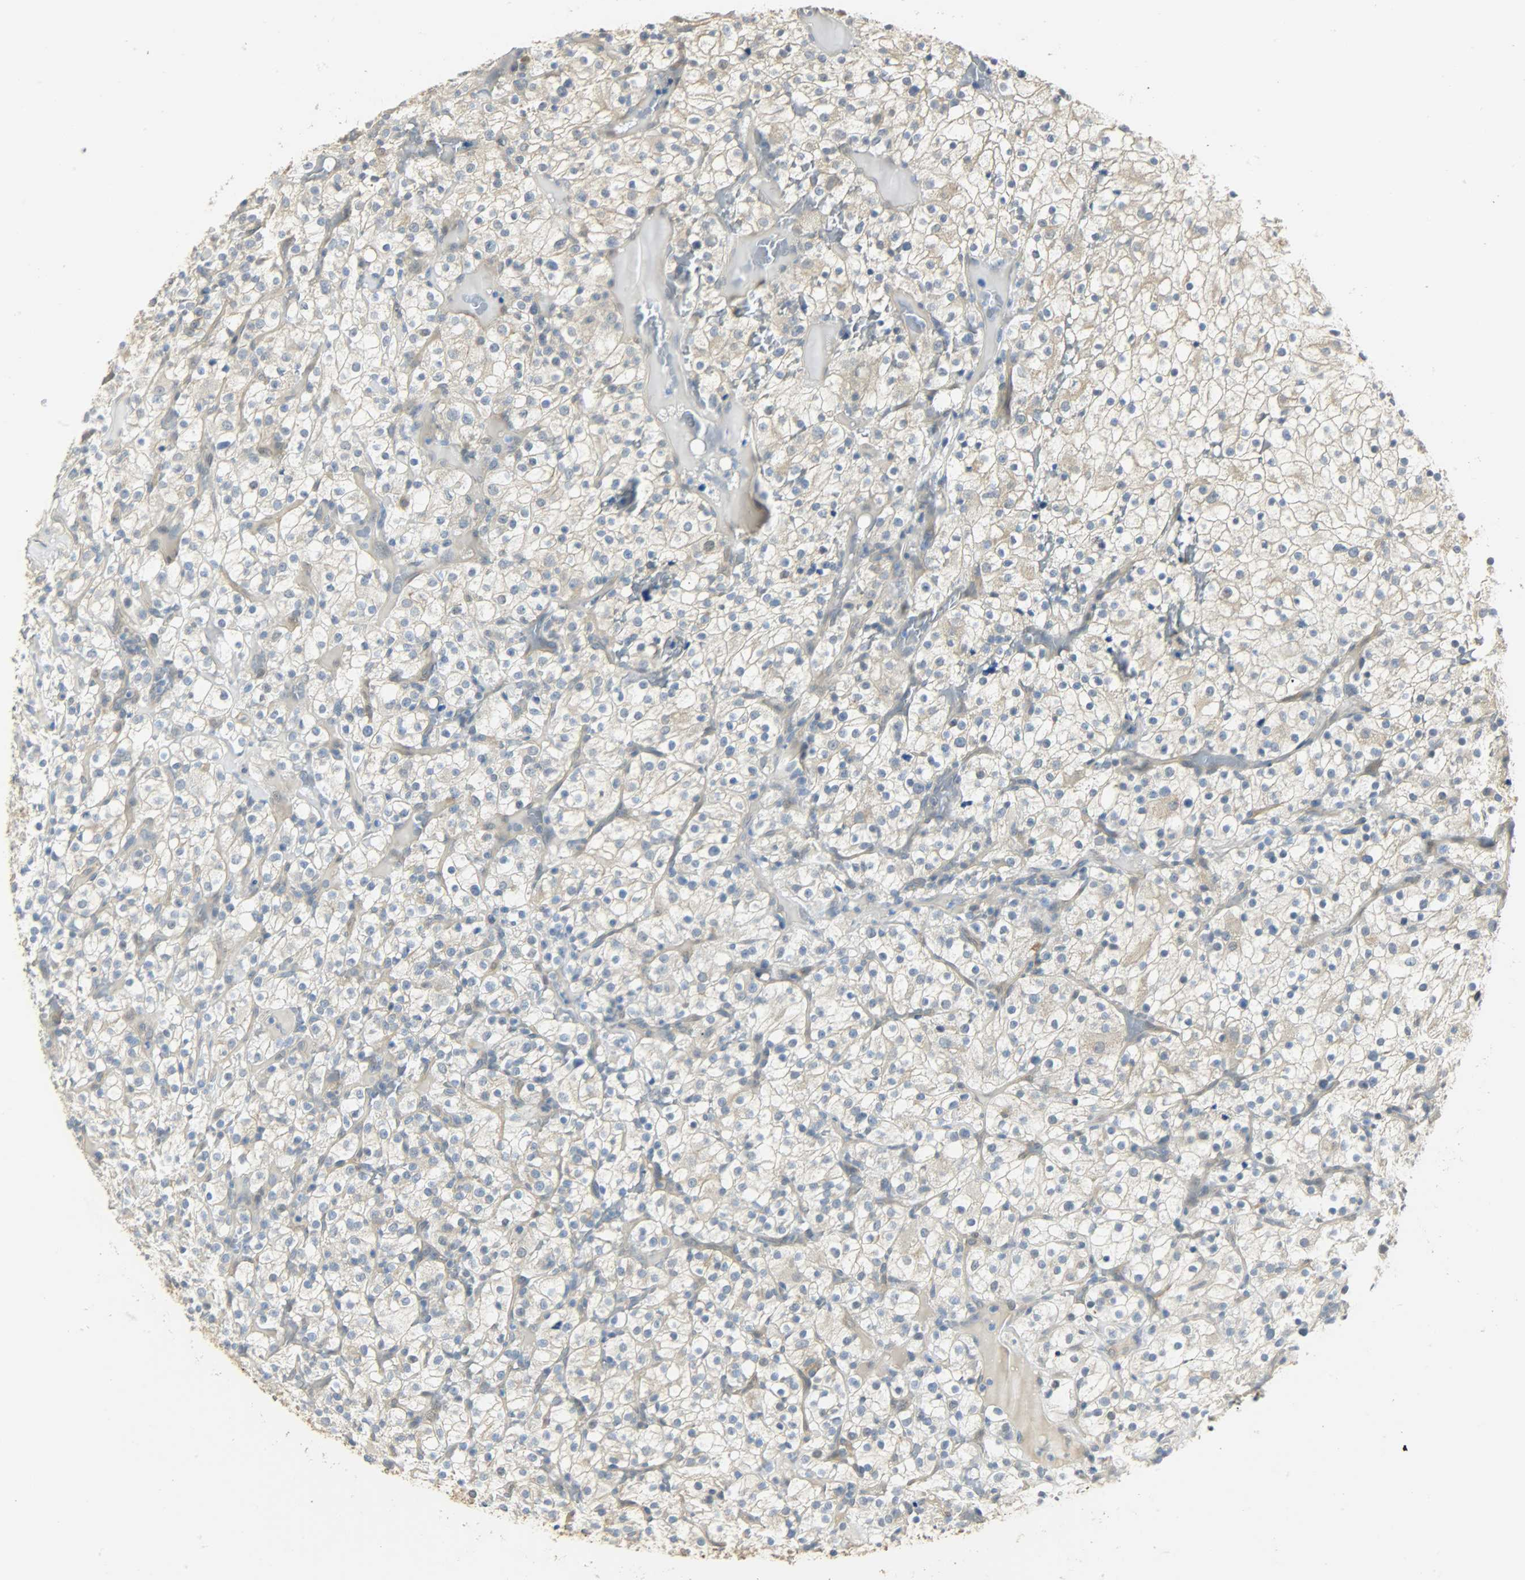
{"staining": {"intensity": "moderate", "quantity": "25%-75%", "location": "cytoplasmic/membranous"}, "tissue": "renal cancer", "cell_type": "Tumor cells", "image_type": "cancer", "snomed": [{"axis": "morphology", "description": "Normal tissue, NOS"}, {"axis": "morphology", "description": "Adenocarcinoma, NOS"}, {"axis": "topography", "description": "Kidney"}], "caption": "High-power microscopy captured an IHC photomicrograph of renal adenocarcinoma, revealing moderate cytoplasmic/membranous positivity in about 25%-75% of tumor cells.", "gene": "USP13", "patient": {"sex": "female", "age": 72}}